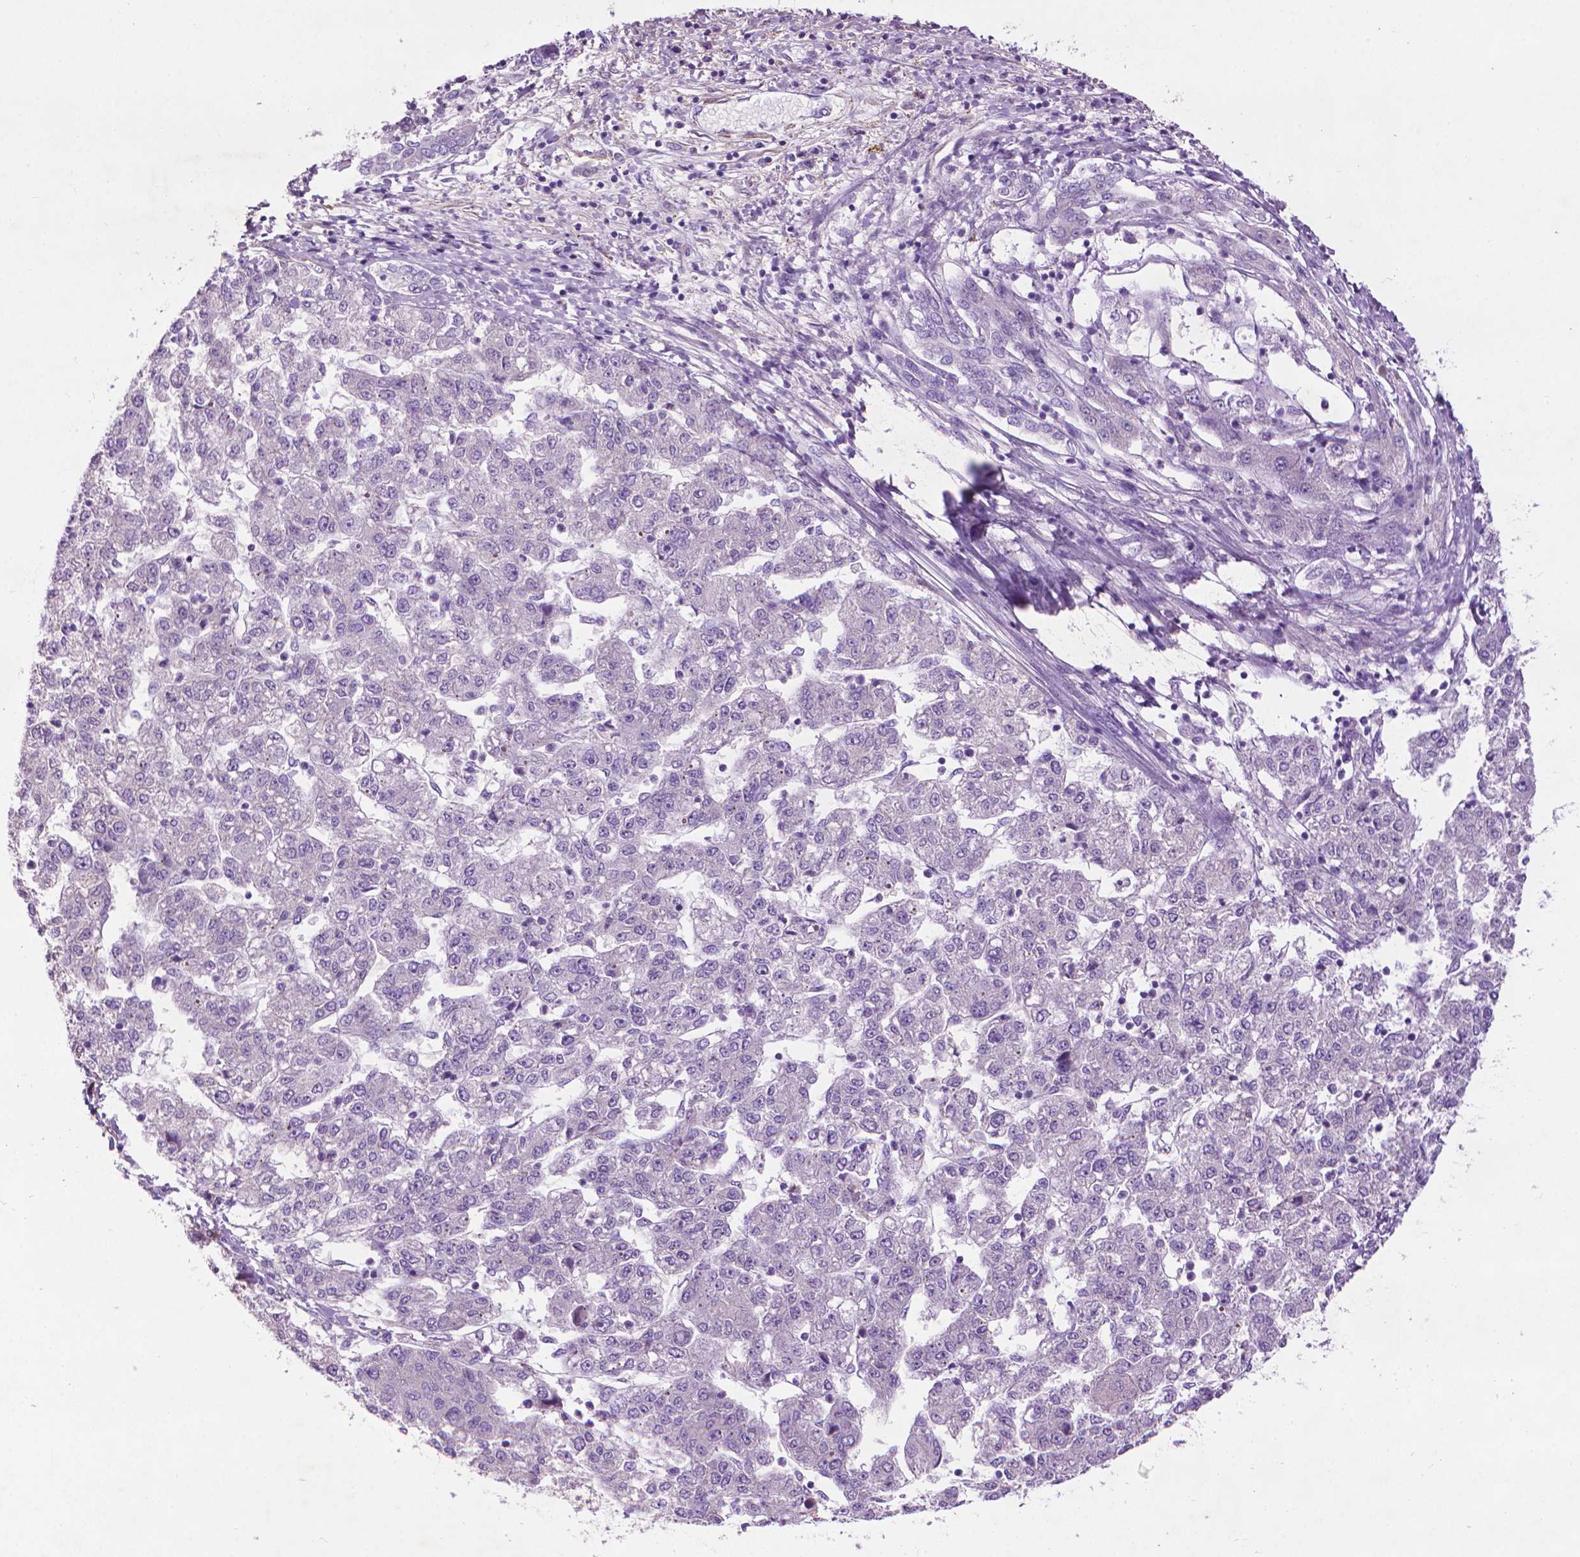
{"staining": {"intensity": "negative", "quantity": "none", "location": "none"}, "tissue": "liver cancer", "cell_type": "Tumor cells", "image_type": "cancer", "snomed": [{"axis": "morphology", "description": "Carcinoma, Hepatocellular, NOS"}, {"axis": "topography", "description": "Liver"}], "caption": "DAB (3,3'-diaminobenzidine) immunohistochemical staining of liver cancer demonstrates no significant expression in tumor cells.", "gene": "AQP10", "patient": {"sex": "male", "age": 56}}